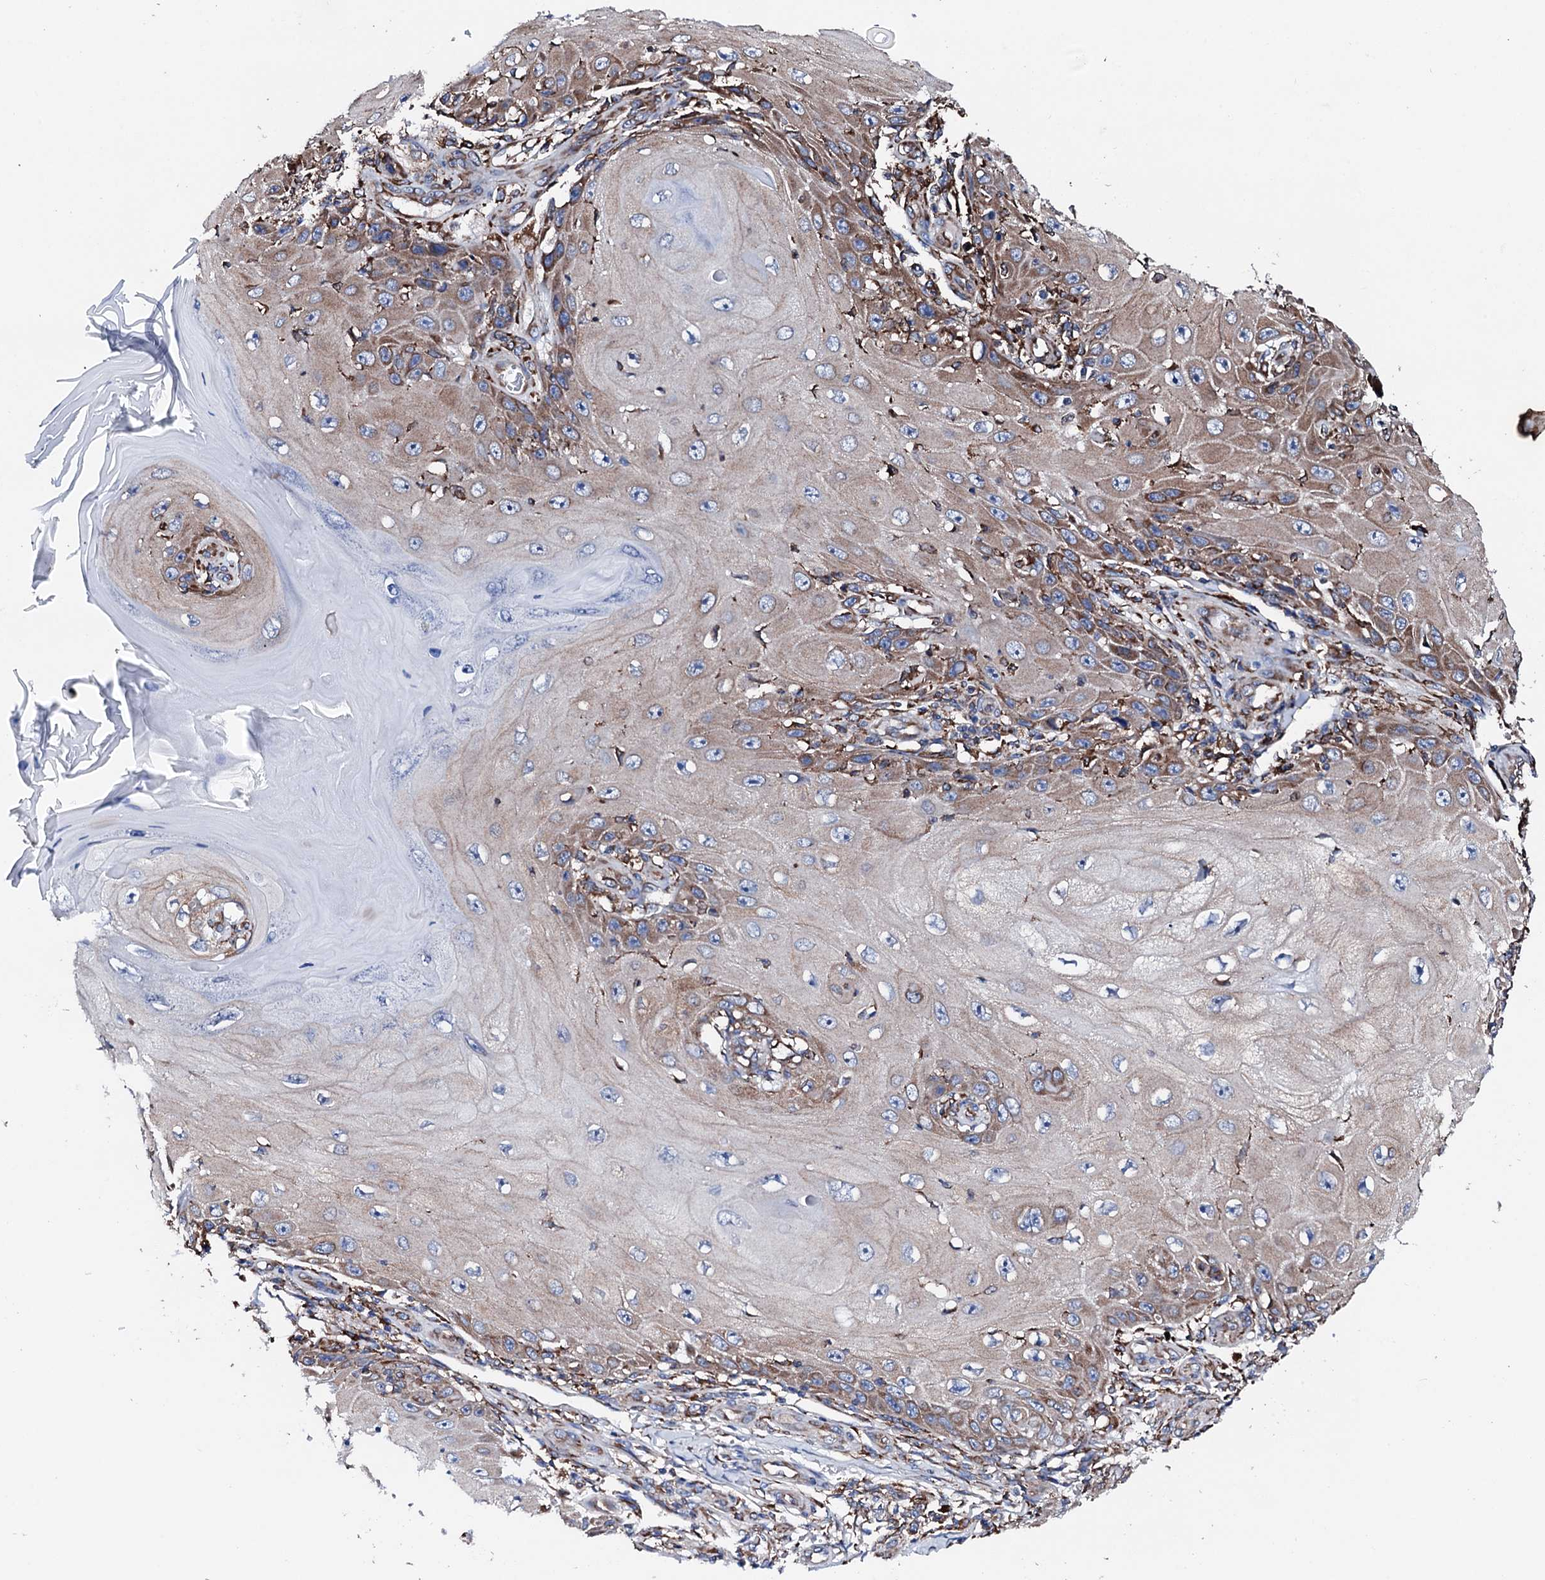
{"staining": {"intensity": "moderate", "quantity": ">75%", "location": "cytoplasmic/membranous"}, "tissue": "skin cancer", "cell_type": "Tumor cells", "image_type": "cancer", "snomed": [{"axis": "morphology", "description": "Squamous cell carcinoma, NOS"}, {"axis": "topography", "description": "Skin"}], "caption": "An immunohistochemistry image of tumor tissue is shown. Protein staining in brown labels moderate cytoplasmic/membranous positivity in skin cancer (squamous cell carcinoma) within tumor cells. The staining was performed using DAB to visualize the protein expression in brown, while the nuclei were stained in blue with hematoxylin (Magnification: 20x).", "gene": "AMDHD1", "patient": {"sex": "female", "age": 73}}